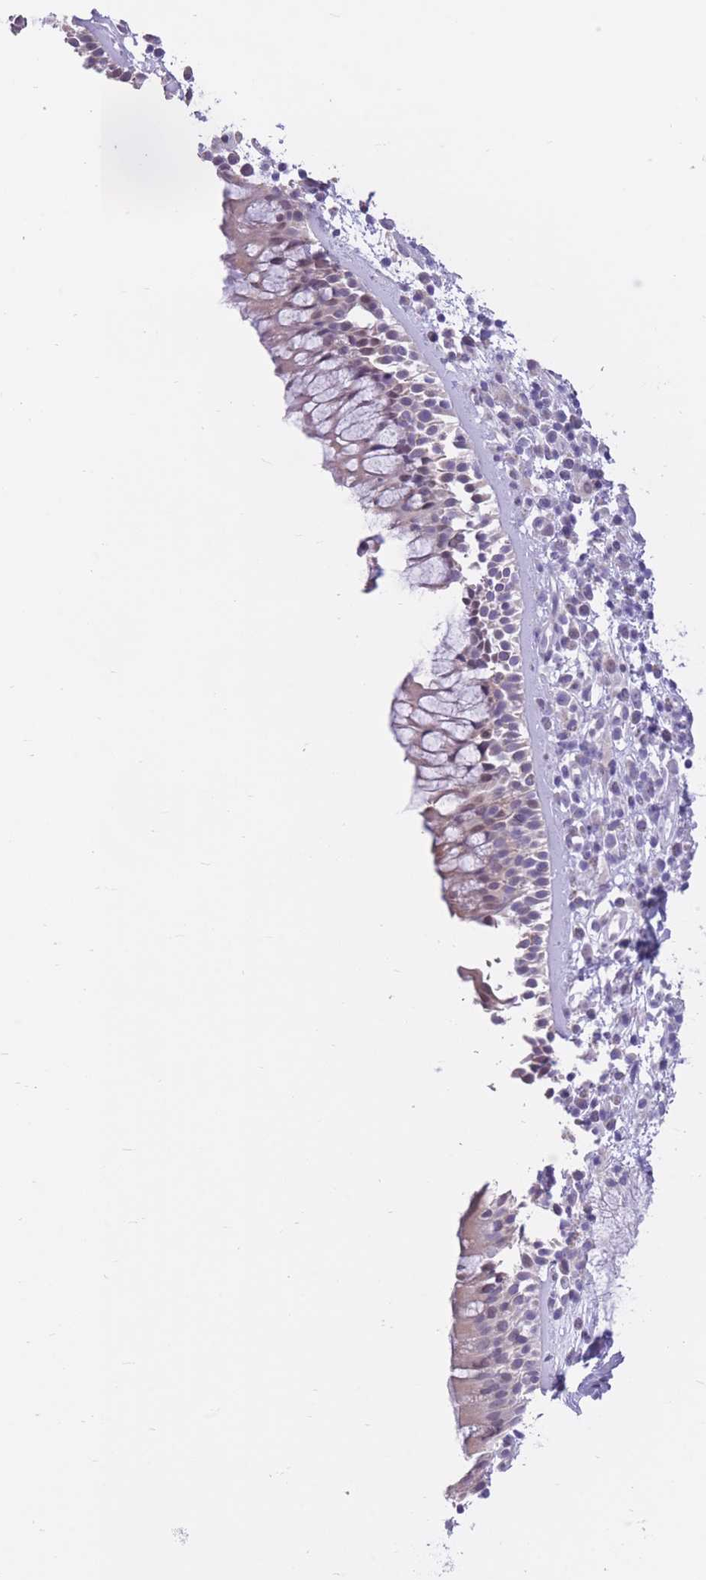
{"staining": {"intensity": "negative", "quantity": "none", "location": "none"}, "tissue": "nasopharynx", "cell_type": "Respiratory epithelial cells", "image_type": "normal", "snomed": [{"axis": "morphology", "description": "Normal tissue, NOS"}, {"axis": "topography", "description": "Nasopharynx"}], "caption": "Immunohistochemistry (IHC) photomicrograph of unremarkable nasopharynx stained for a protein (brown), which displays no positivity in respiratory epithelial cells. Nuclei are stained in blue.", "gene": "WDR70", "patient": {"sex": "male", "age": 63}}